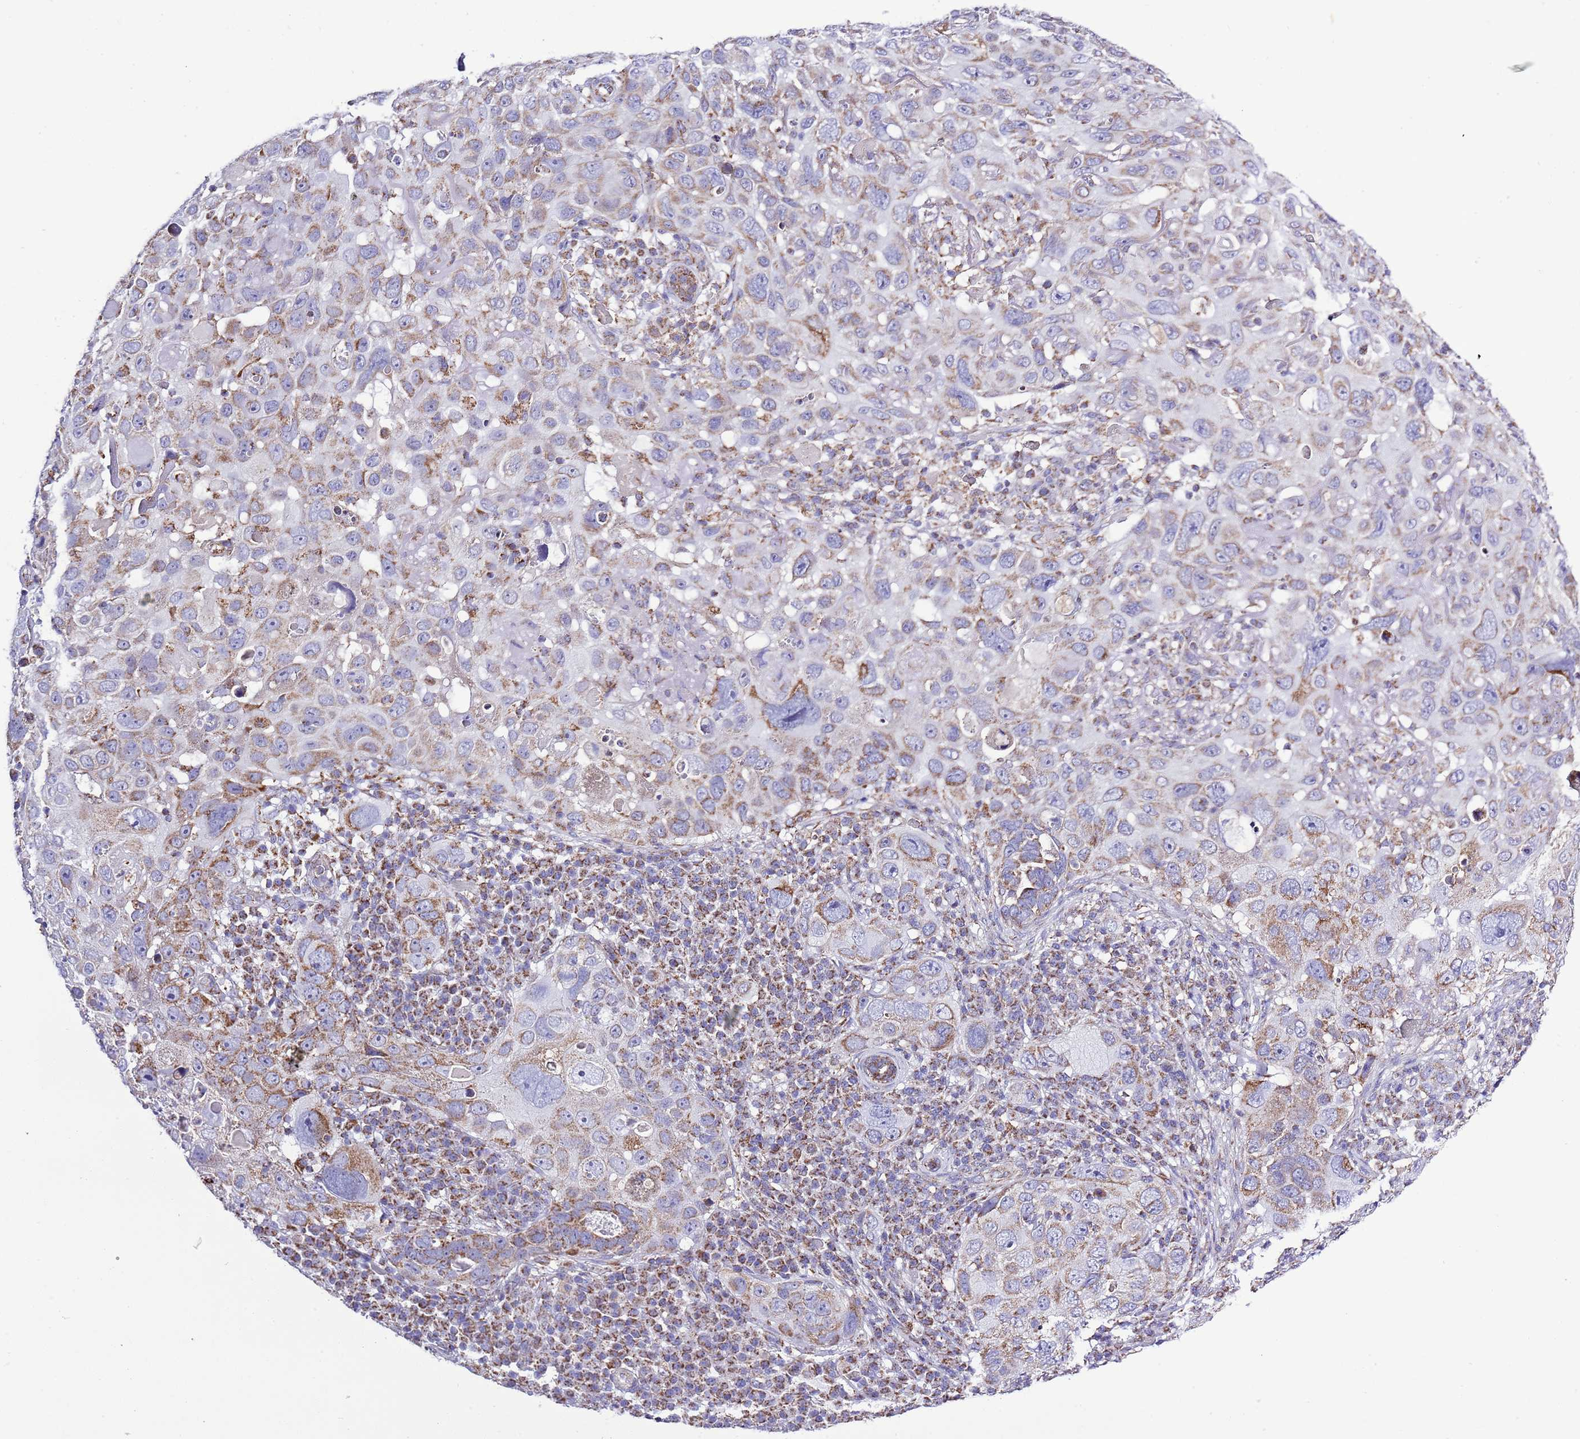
{"staining": {"intensity": "moderate", "quantity": "25%-75%", "location": "cytoplasmic/membranous"}, "tissue": "skin cancer", "cell_type": "Tumor cells", "image_type": "cancer", "snomed": [{"axis": "morphology", "description": "Squamous cell carcinoma in situ, NOS"}, {"axis": "morphology", "description": "Squamous cell carcinoma, NOS"}, {"axis": "topography", "description": "Skin"}], "caption": "Tumor cells show moderate cytoplasmic/membranous positivity in about 25%-75% of cells in squamous cell carcinoma (skin). (DAB IHC with brightfield microscopy, high magnification).", "gene": "TEKTIP1", "patient": {"sex": "male", "age": 93}}